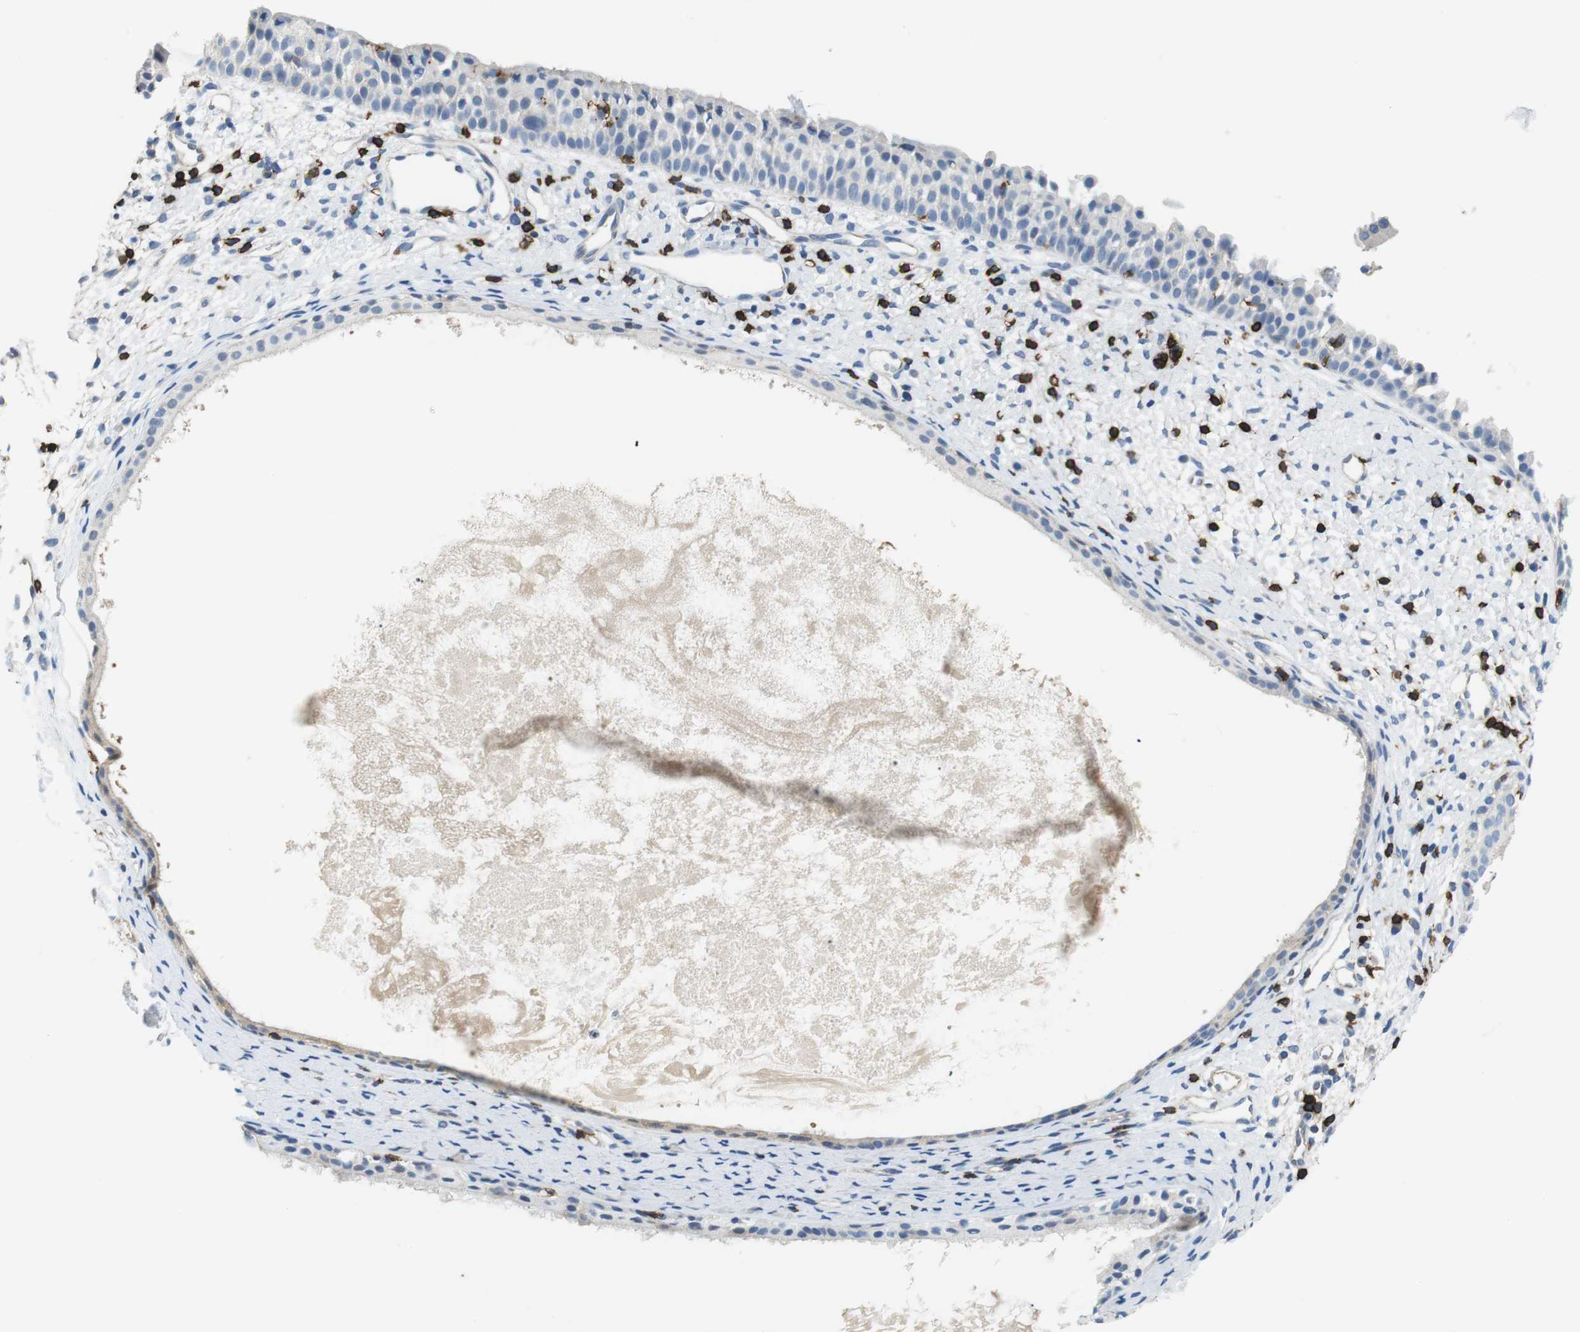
{"staining": {"intensity": "negative", "quantity": "none", "location": "none"}, "tissue": "nasopharynx", "cell_type": "Respiratory epithelial cells", "image_type": "normal", "snomed": [{"axis": "morphology", "description": "Normal tissue, NOS"}, {"axis": "topography", "description": "Nasopharynx"}], "caption": "The image shows no staining of respiratory epithelial cells in unremarkable nasopharynx.", "gene": "CD6", "patient": {"sex": "male", "age": 22}}